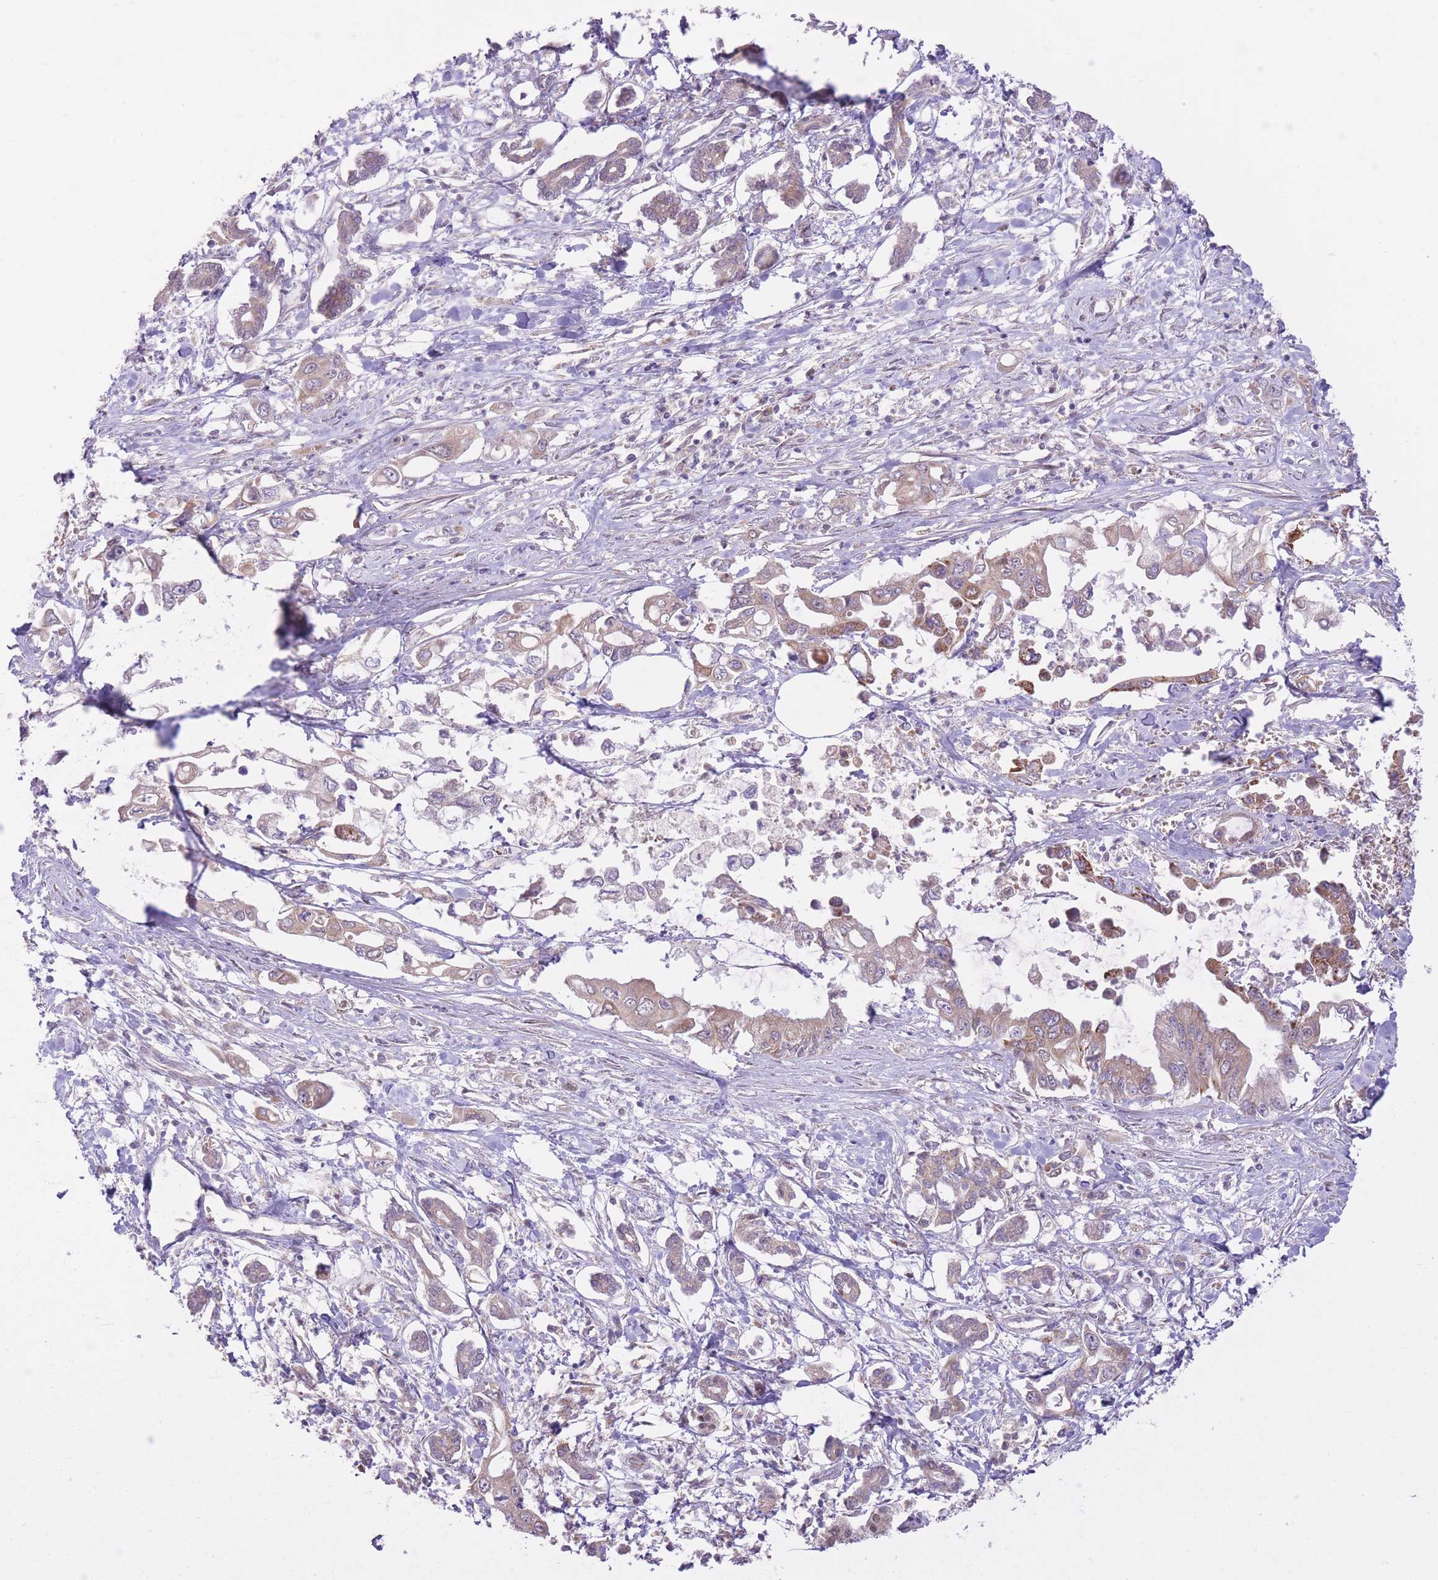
{"staining": {"intensity": "moderate", "quantity": "<25%", "location": "cytoplasmic/membranous"}, "tissue": "pancreatic cancer", "cell_type": "Tumor cells", "image_type": "cancer", "snomed": [{"axis": "morphology", "description": "Adenocarcinoma, NOS"}, {"axis": "topography", "description": "Pancreas"}], "caption": "Immunohistochemical staining of pancreatic adenocarcinoma demonstrates low levels of moderate cytoplasmic/membranous protein staining in about <25% of tumor cells. The staining is performed using DAB (3,3'-diaminobenzidine) brown chromogen to label protein expression. The nuclei are counter-stained blue using hematoxylin.", "gene": "POLR3F", "patient": {"sex": "male", "age": 61}}